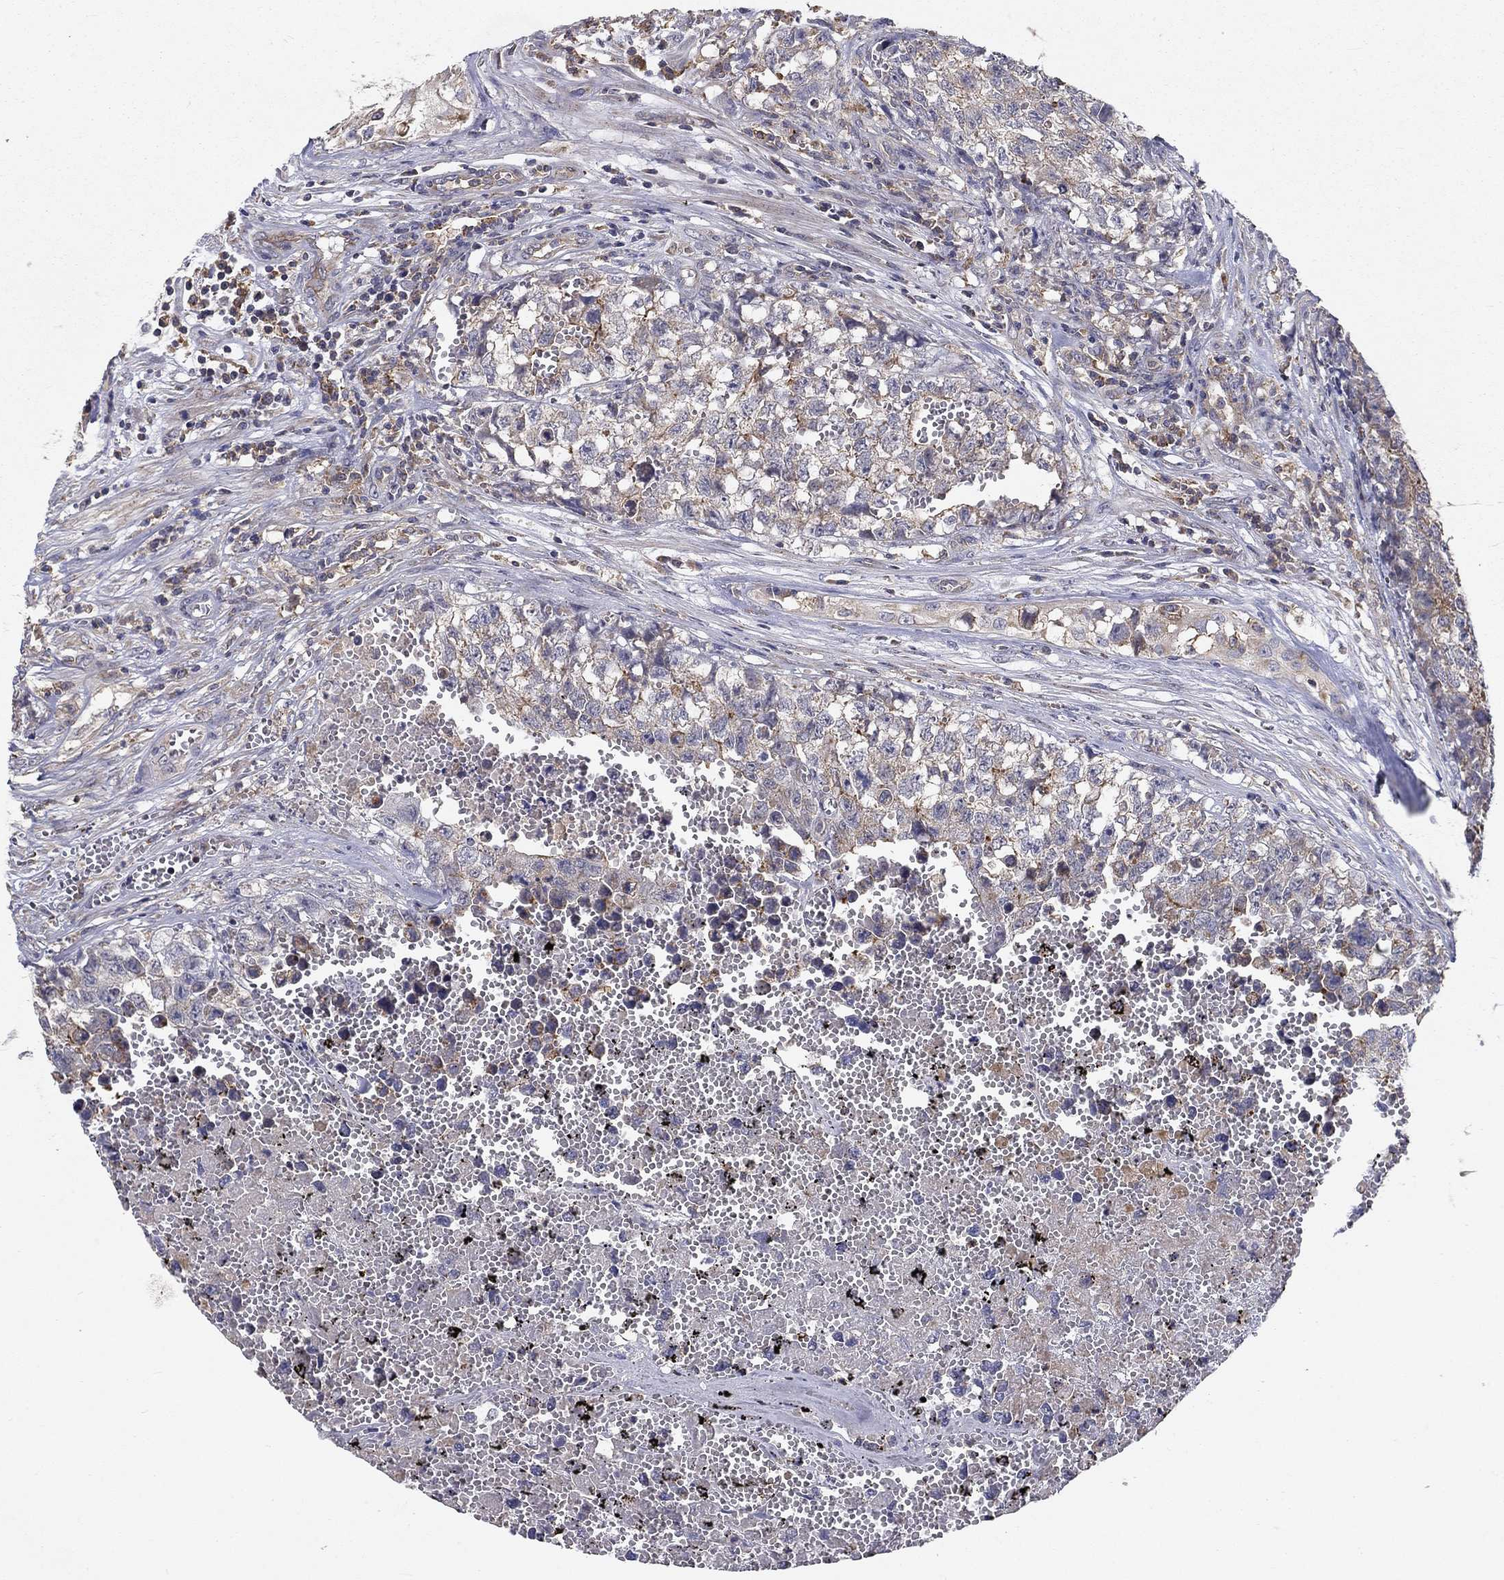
{"staining": {"intensity": "weak", "quantity": "<25%", "location": "cytoplasmic/membranous"}, "tissue": "testis cancer", "cell_type": "Tumor cells", "image_type": "cancer", "snomed": [{"axis": "morphology", "description": "Seminoma, NOS"}, {"axis": "morphology", "description": "Carcinoma, Embryonal, NOS"}, {"axis": "topography", "description": "Testis"}], "caption": "This is an immunohistochemistry image of testis cancer (embryonal carcinoma). There is no expression in tumor cells.", "gene": "ALDH4A1", "patient": {"sex": "male", "age": 22}}